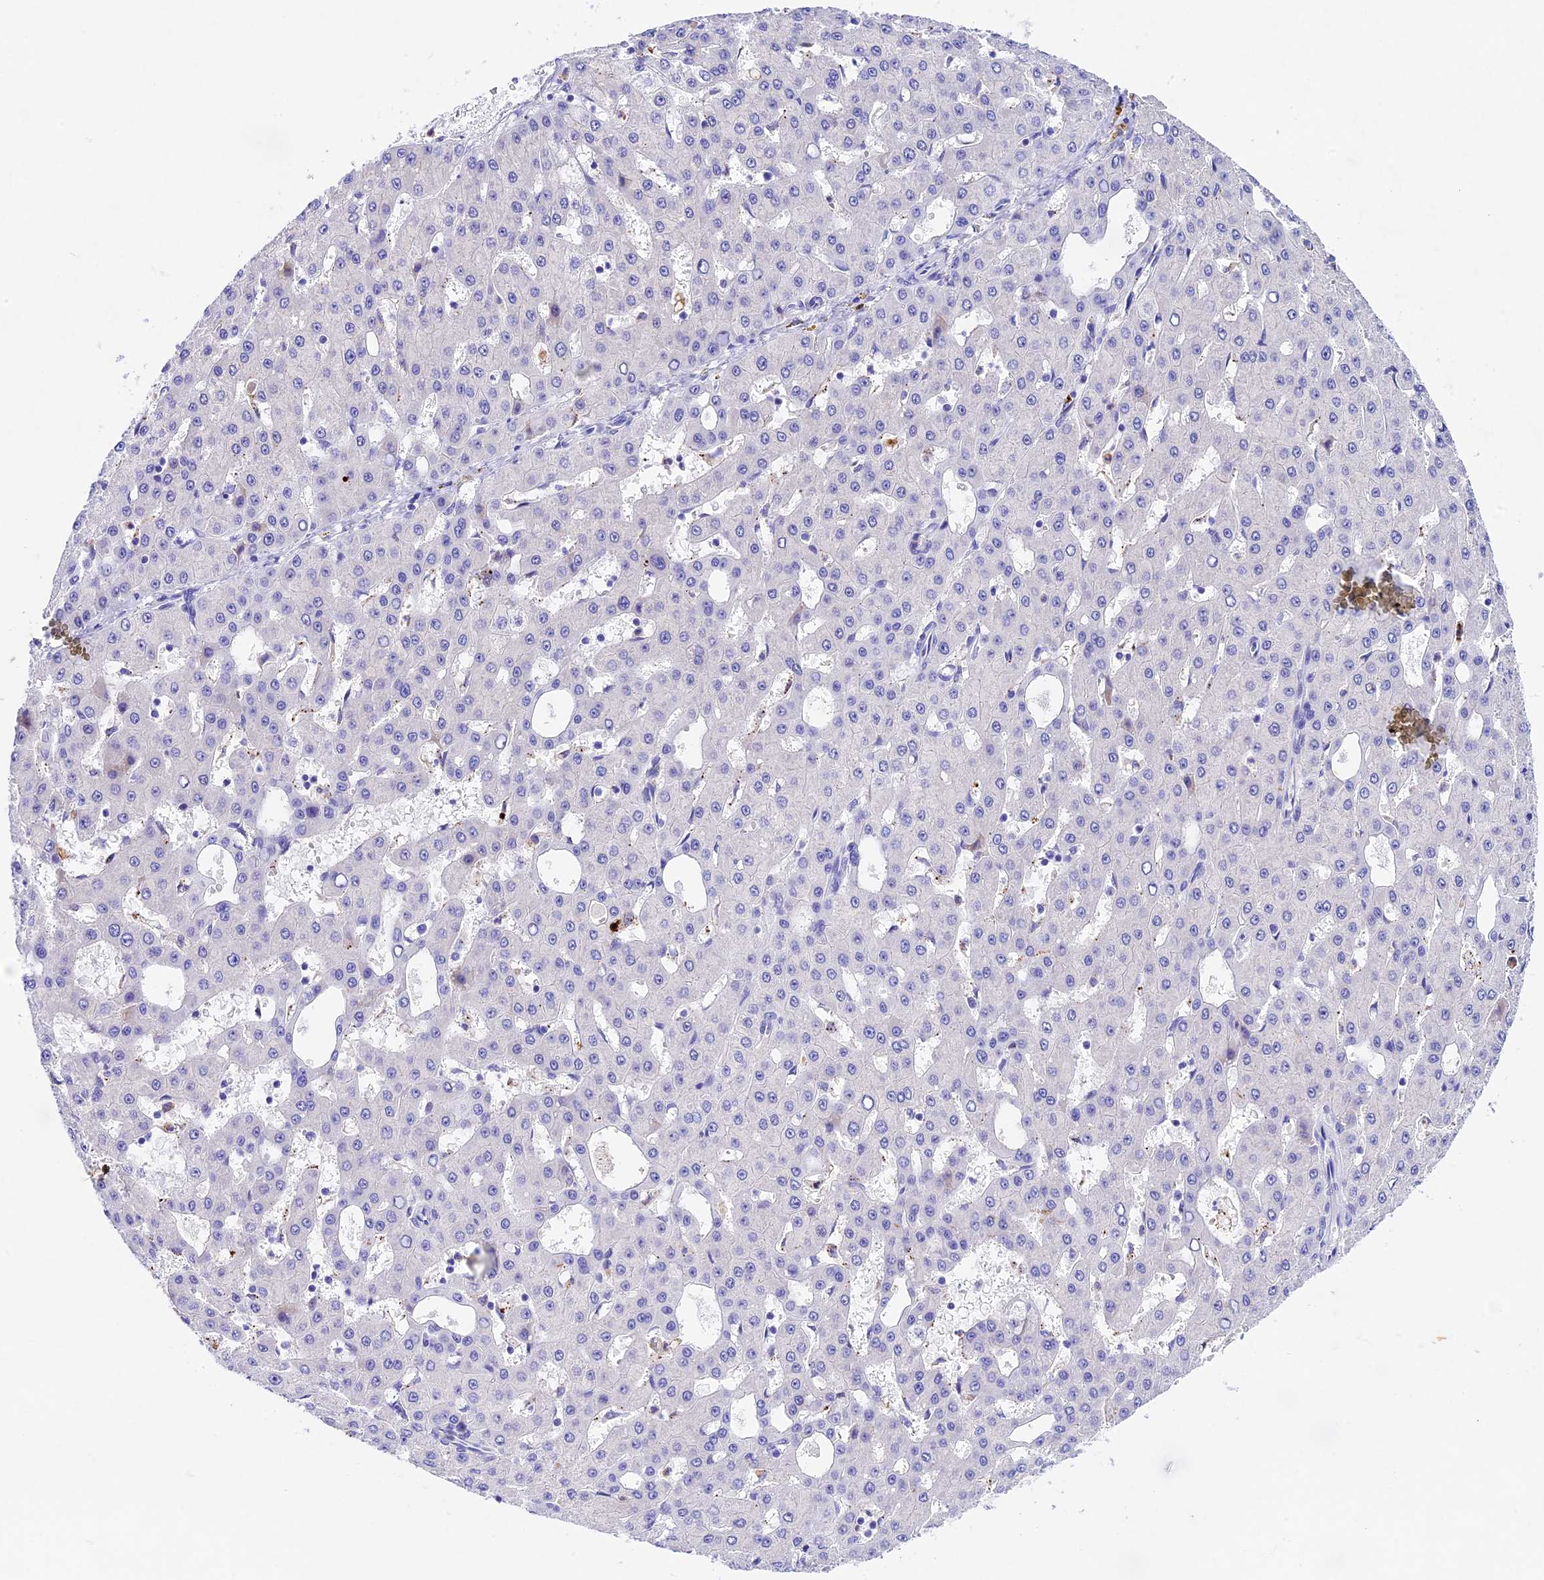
{"staining": {"intensity": "negative", "quantity": "none", "location": "none"}, "tissue": "liver cancer", "cell_type": "Tumor cells", "image_type": "cancer", "snomed": [{"axis": "morphology", "description": "Carcinoma, Hepatocellular, NOS"}, {"axis": "topography", "description": "Liver"}], "caption": "A photomicrograph of liver cancer stained for a protein reveals no brown staining in tumor cells.", "gene": "PSG11", "patient": {"sex": "male", "age": 47}}